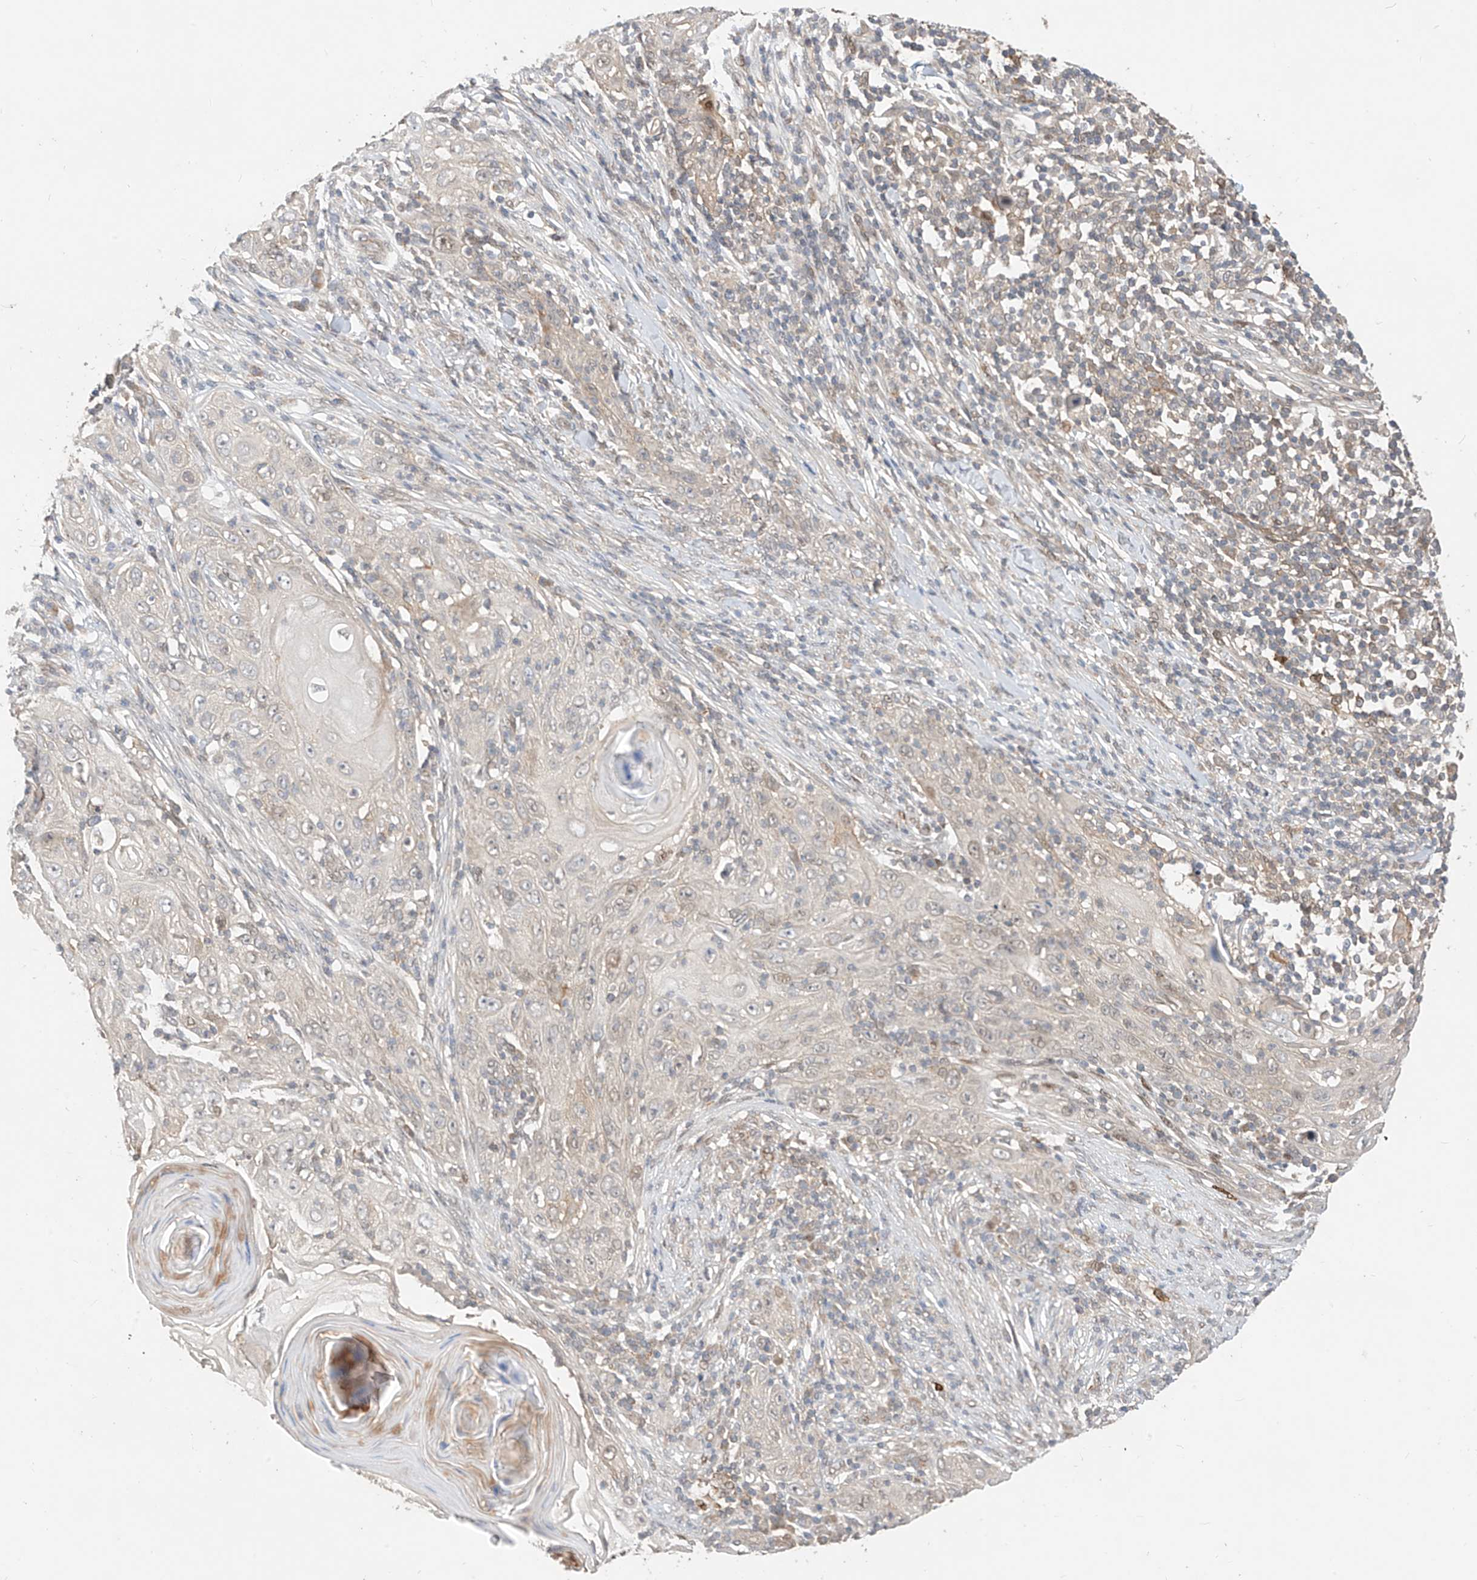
{"staining": {"intensity": "negative", "quantity": "none", "location": "none"}, "tissue": "skin cancer", "cell_type": "Tumor cells", "image_type": "cancer", "snomed": [{"axis": "morphology", "description": "Squamous cell carcinoma, NOS"}, {"axis": "topography", "description": "Skin"}], "caption": "This is an immunohistochemistry (IHC) micrograph of human skin cancer (squamous cell carcinoma). There is no positivity in tumor cells.", "gene": "MRTFA", "patient": {"sex": "female", "age": 88}}